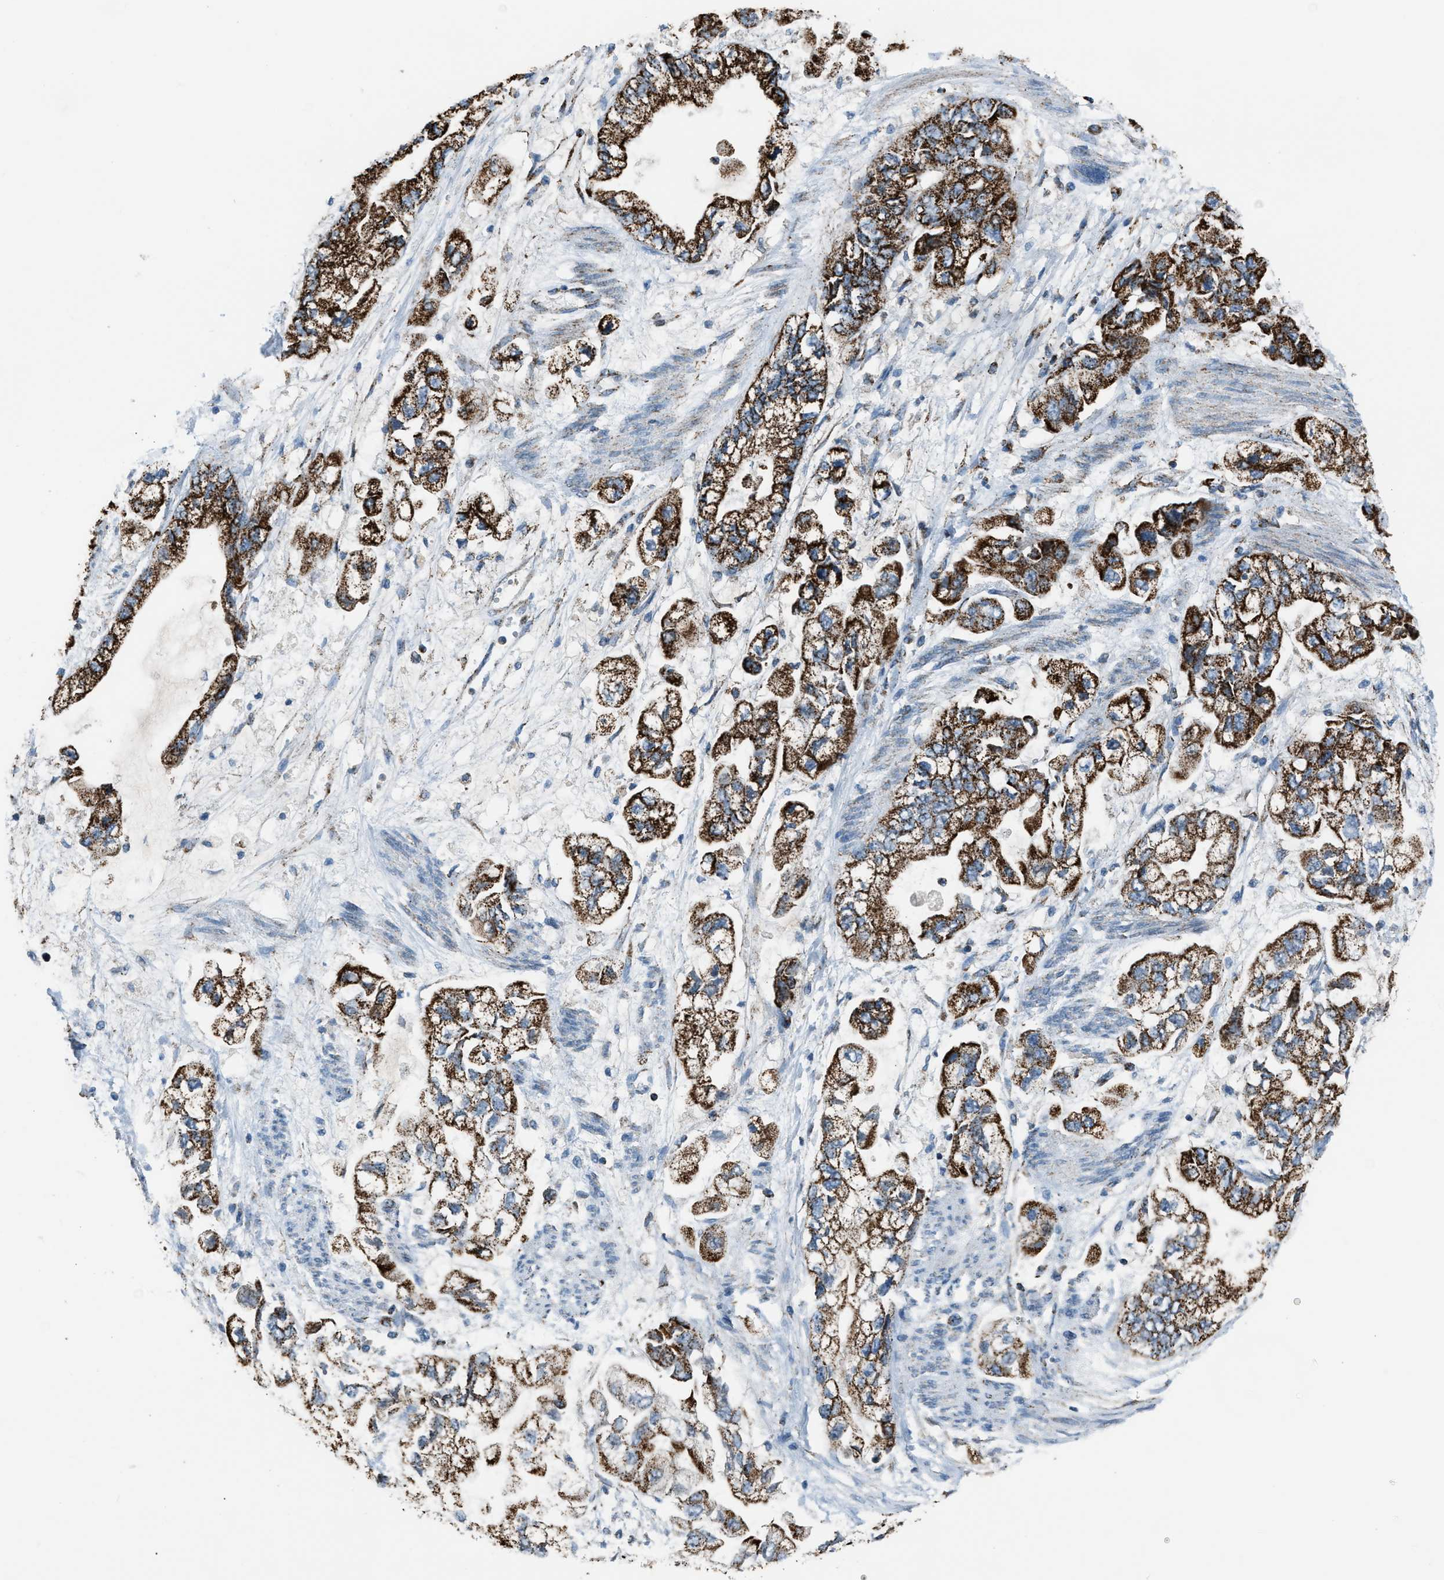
{"staining": {"intensity": "strong", "quantity": ">75%", "location": "cytoplasmic/membranous"}, "tissue": "stomach cancer", "cell_type": "Tumor cells", "image_type": "cancer", "snomed": [{"axis": "morphology", "description": "Normal tissue, NOS"}, {"axis": "morphology", "description": "Adenocarcinoma, NOS"}, {"axis": "topography", "description": "Stomach"}], "caption": "Immunohistochemical staining of human adenocarcinoma (stomach) reveals high levels of strong cytoplasmic/membranous protein staining in about >75% of tumor cells. The staining was performed using DAB to visualize the protein expression in brown, while the nuclei were stained in blue with hematoxylin (Magnification: 20x).", "gene": "MDH2", "patient": {"sex": "male", "age": 62}}